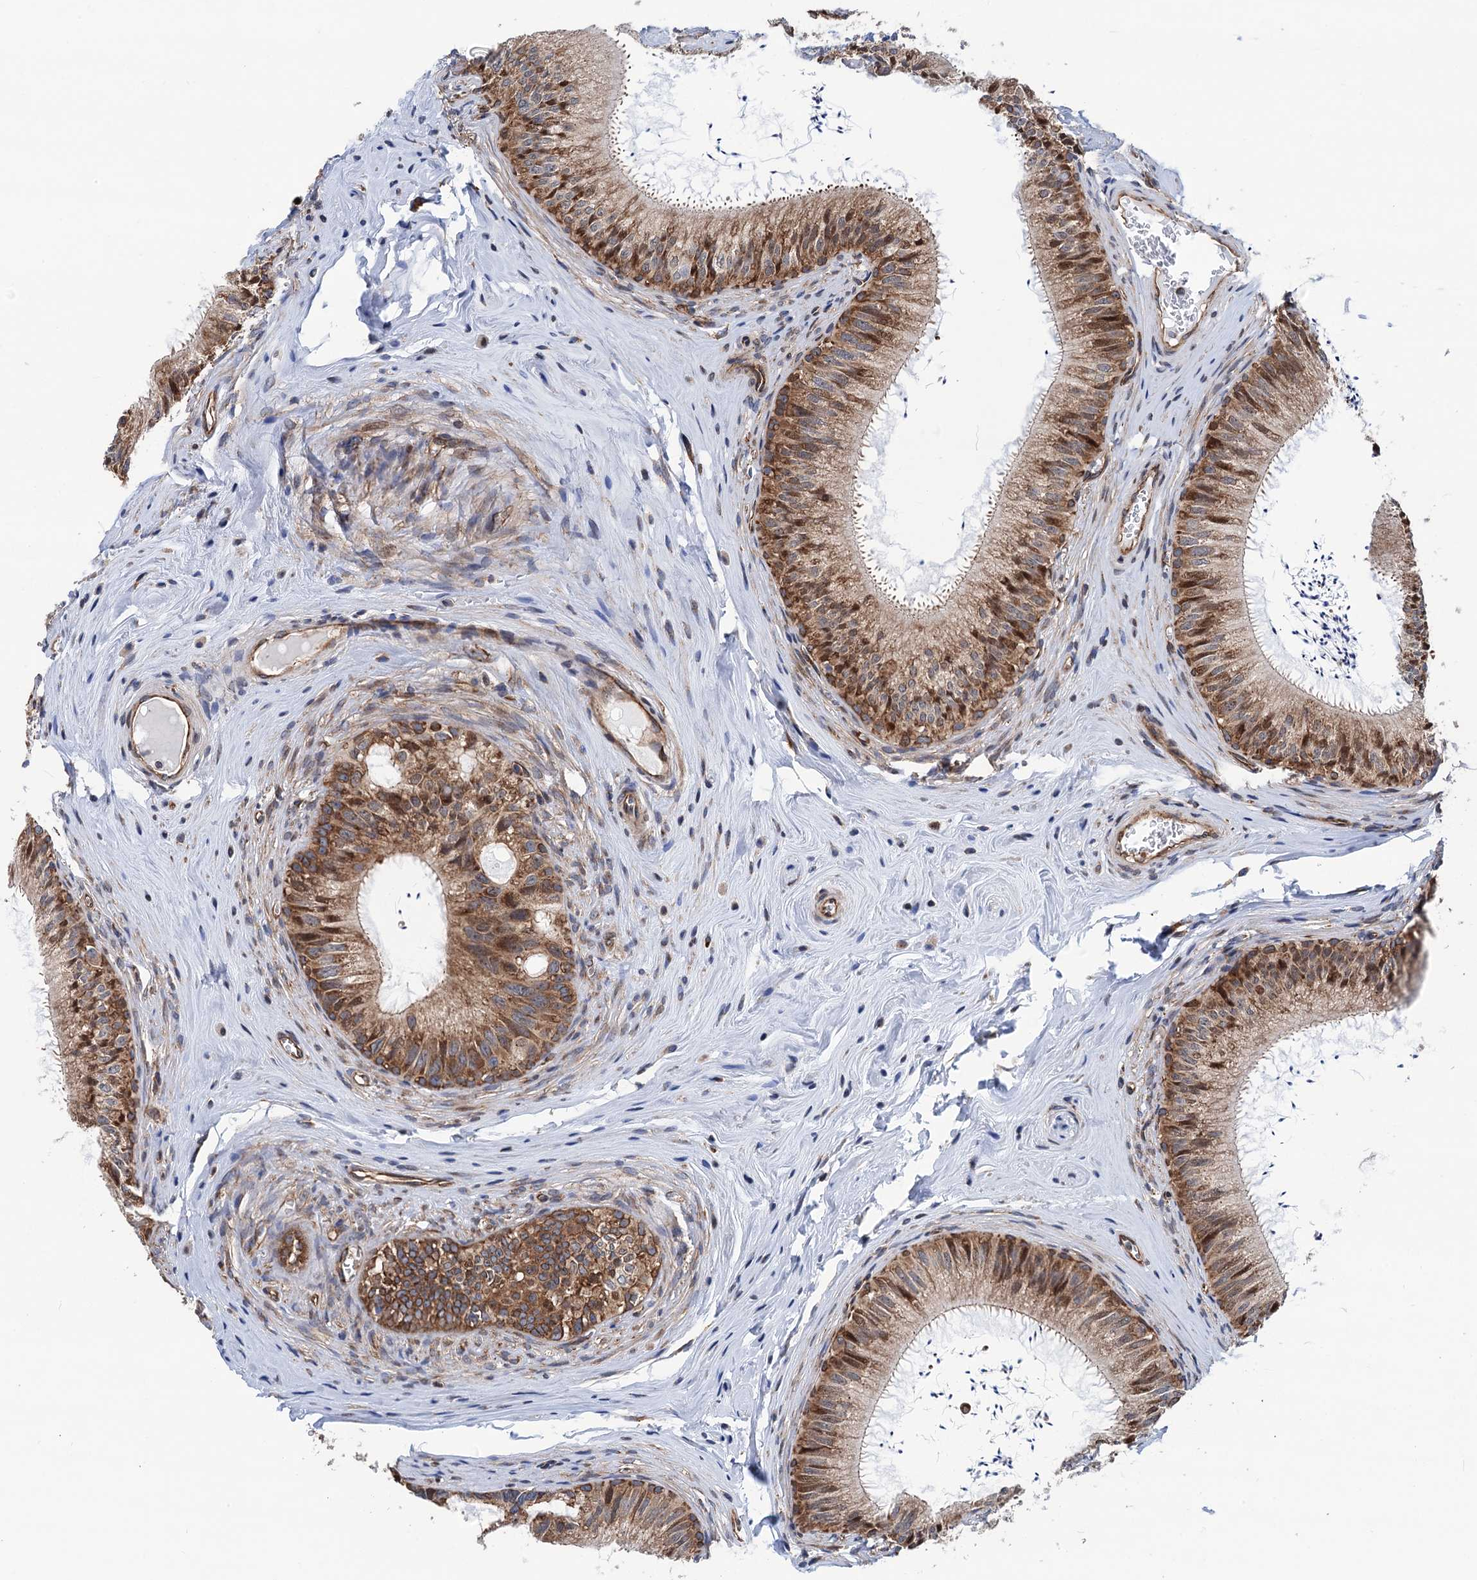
{"staining": {"intensity": "strong", "quantity": ">75%", "location": "cytoplasmic/membranous"}, "tissue": "epididymis", "cell_type": "Glandular cells", "image_type": "normal", "snomed": [{"axis": "morphology", "description": "Normal tissue, NOS"}, {"axis": "topography", "description": "Epididymis"}], "caption": "Immunohistochemical staining of normal epididymis demonstrates >75% levels of strong cytoplasmic/membranous protein positivity in about >75% of glandular cells. The staining was performed using DAB, with brown indicating positive protein expression. Nuclei are stained blue with hematoxylin.", "gene": "SLC12A7", "patient": {"sex": "male", "age": 46}}